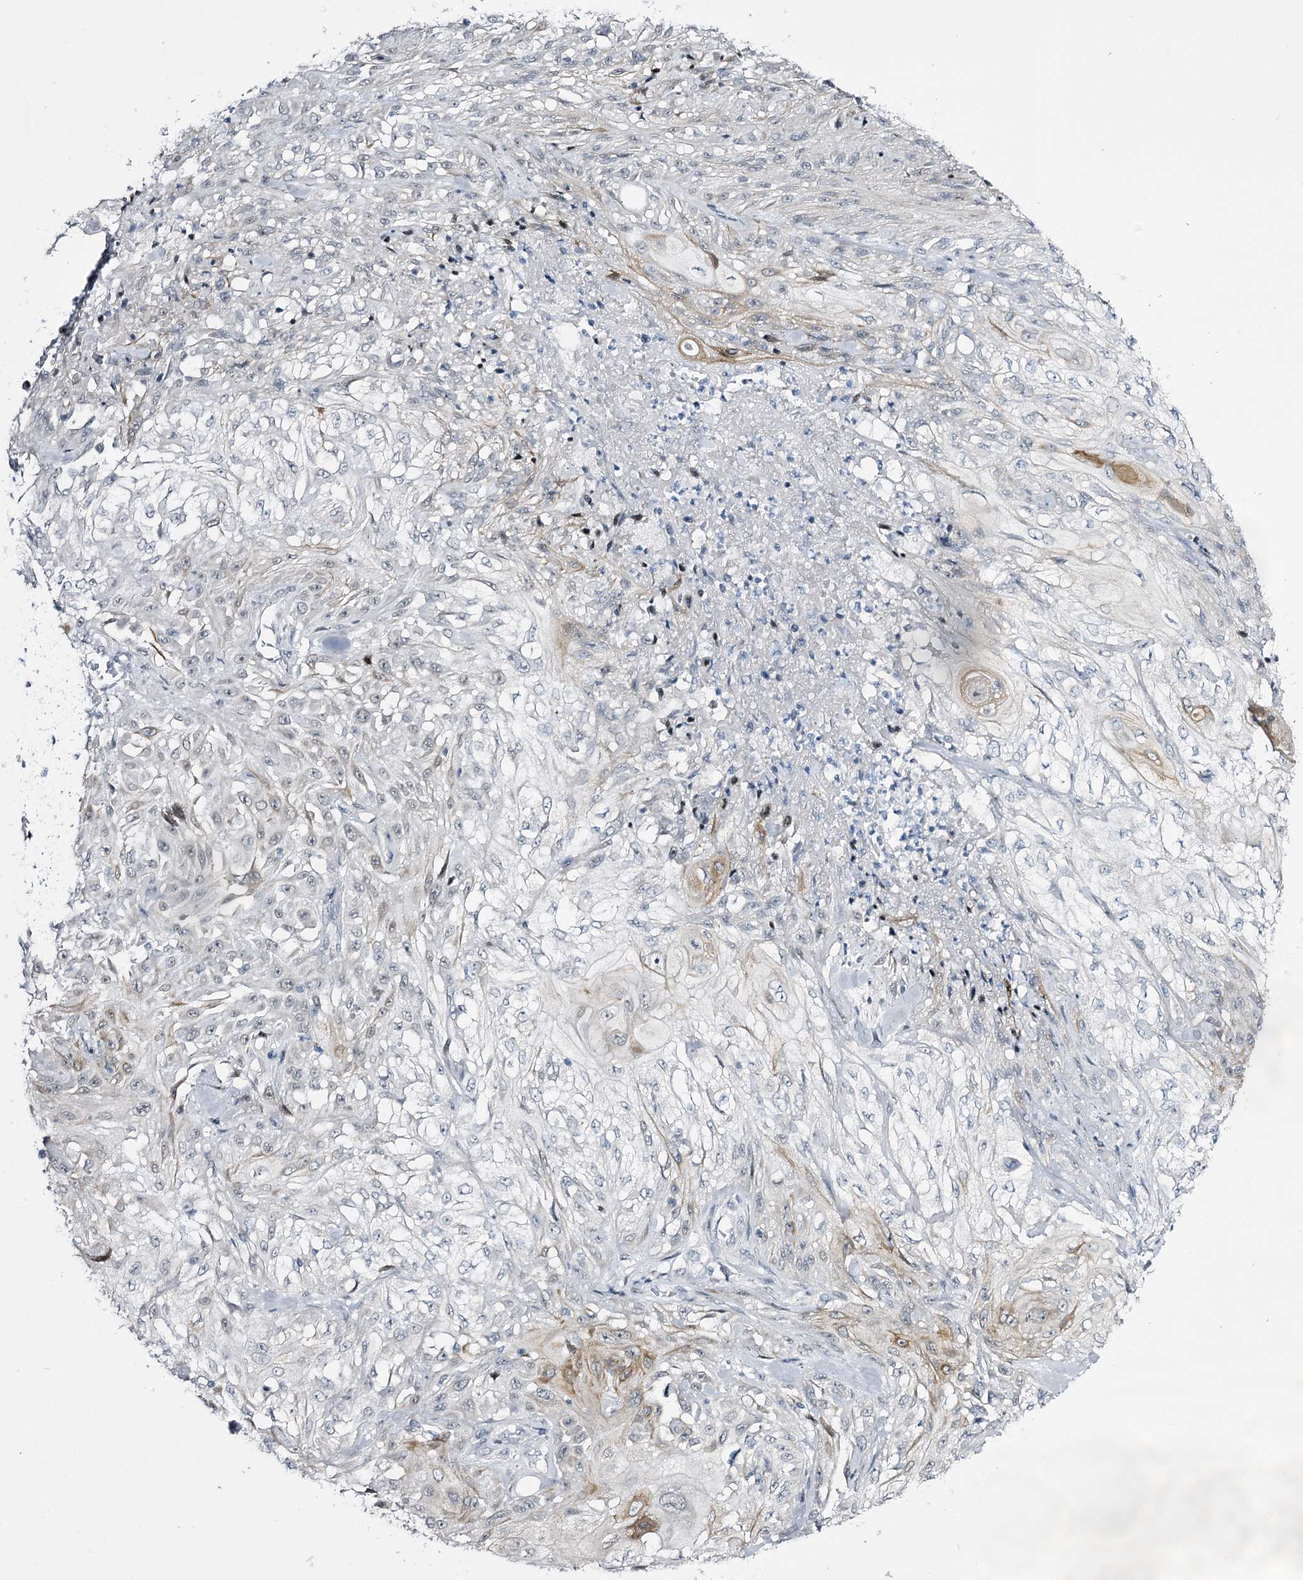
{"staining": {"intensity": "negative", "quantity": "none", "location": "none"}, "tissue": "skin cancer", "cell_type": "Tumor cells", "image_type": "cancer", "snomed": [{"axis": "morphology", "description": "Squamous cell carcinoma, NOS"}, {"axis": "morphology", "description": "Squamous cell carcinoma, metastatic, NOS"}, {"axis": "topography", "description": "Skin"}, {"axis": "topography", "description": "Lymph node"}], "caption": "High magnification brightfield microscopy of squamous cell carcinoma (skin) stained with DAB (3,3'-diaminobenzidine) (brown) and counterstained with hematoxylin (blue): tumor cells show no significant expression.", "gene": "RBM15B", "patient": {"sex": "male", "age": 75}}